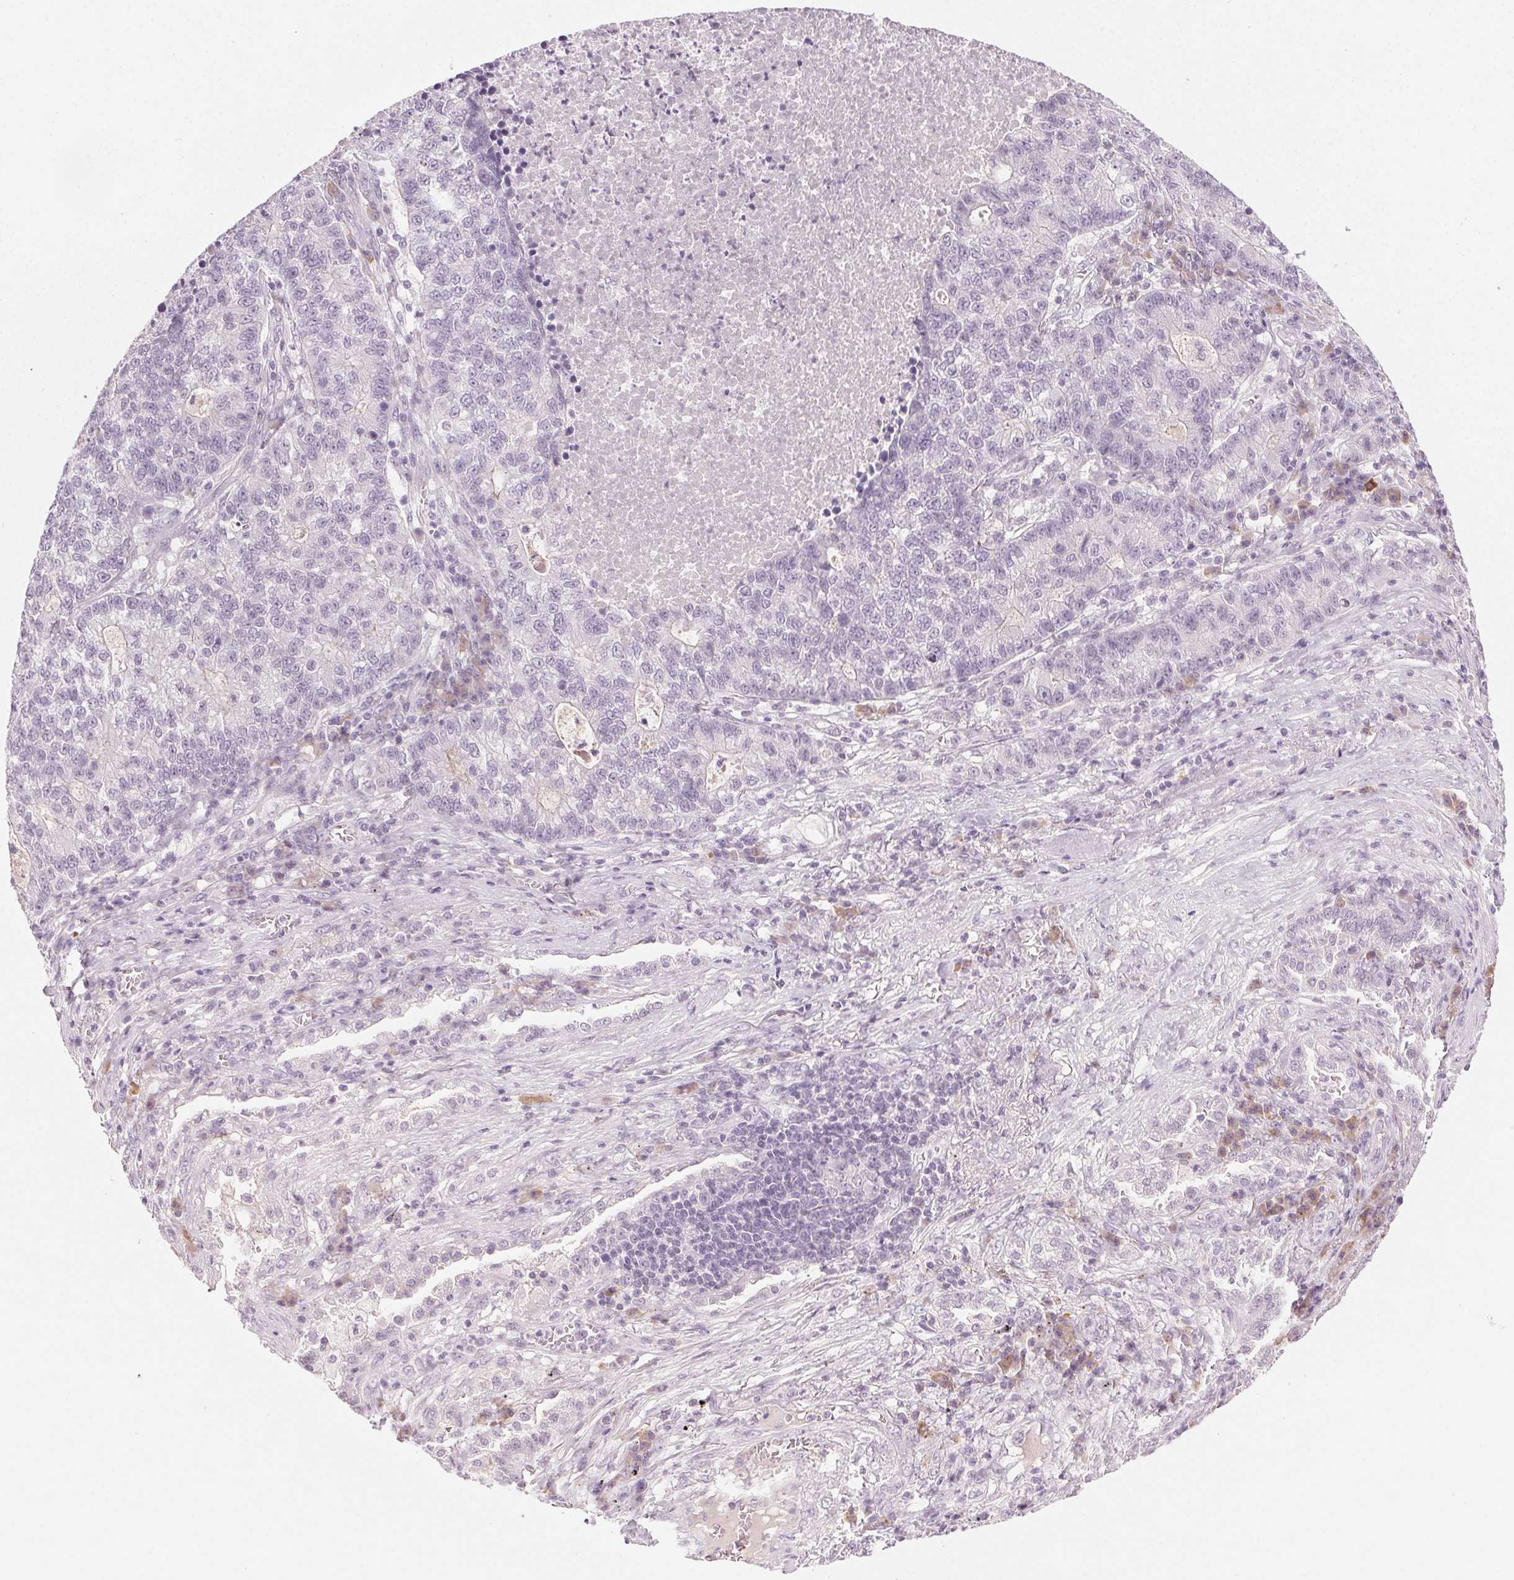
{"staining": {"intensity": "negative", "quantity": "none", "location": "none"}, "tissue": "lung cancer", "cell_type": "Tumor cells", "image_type": "cancer", "snomed": [{"axis": "morphology", "description": "Adenocarcinoma, NOS"}, {"axis": "topography", "description": "Lung"}], "caption": "DAB immunohistochemical staining of lung cancer displays no significant expression in tumor cells.", "gene": "HSF5", "patient": {"sex": "male", "age": 57}}